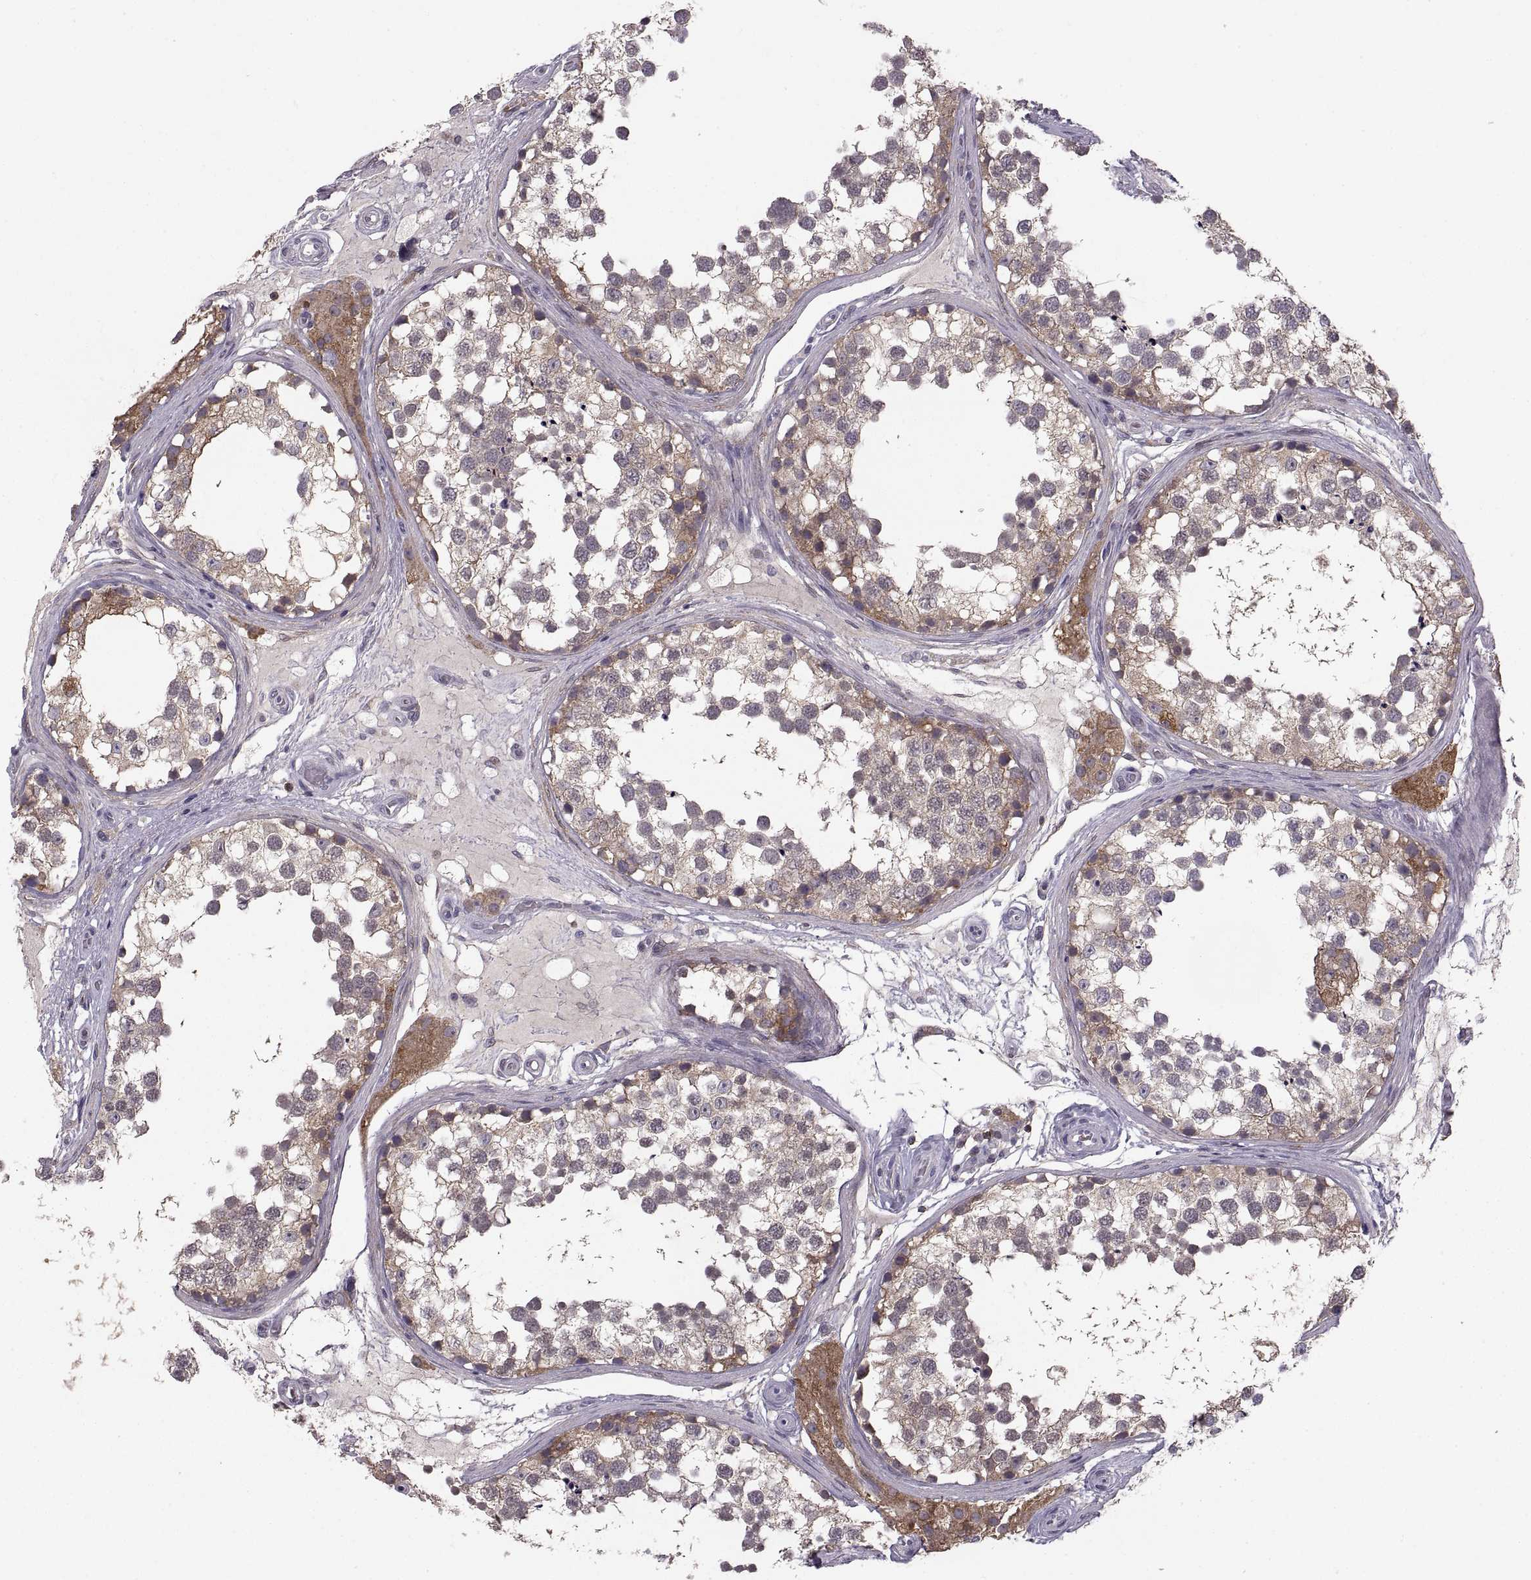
{"staining": {"intensity": "moderate", "quantity": ">75%", "location": "cytoplasmic/membranous"}, "tissue": "testis", "cell_type": "Cells in seminiferous ducts", "image_type": "normal", "snomed": [{"axis": "morphology", "description": "Normal tissue, NOS"}, {"axis": "morphology", "description": "Seminoma, NOS"}, {"axis": "topography", "description": "Testis"}], "caption": "A high-resolution histopathology image shows immunohistochemistry (IHC) staining of unremarkable testis, which shows moderate cytoplasmic/membranous staining in about >75% of cells in seminiferous ducts. Immunohistochemistry stains the protein of interest in brown and the nuclei are stained blue.", "gene": "EZR", "patient": {"sex": "male", "age": 65}}